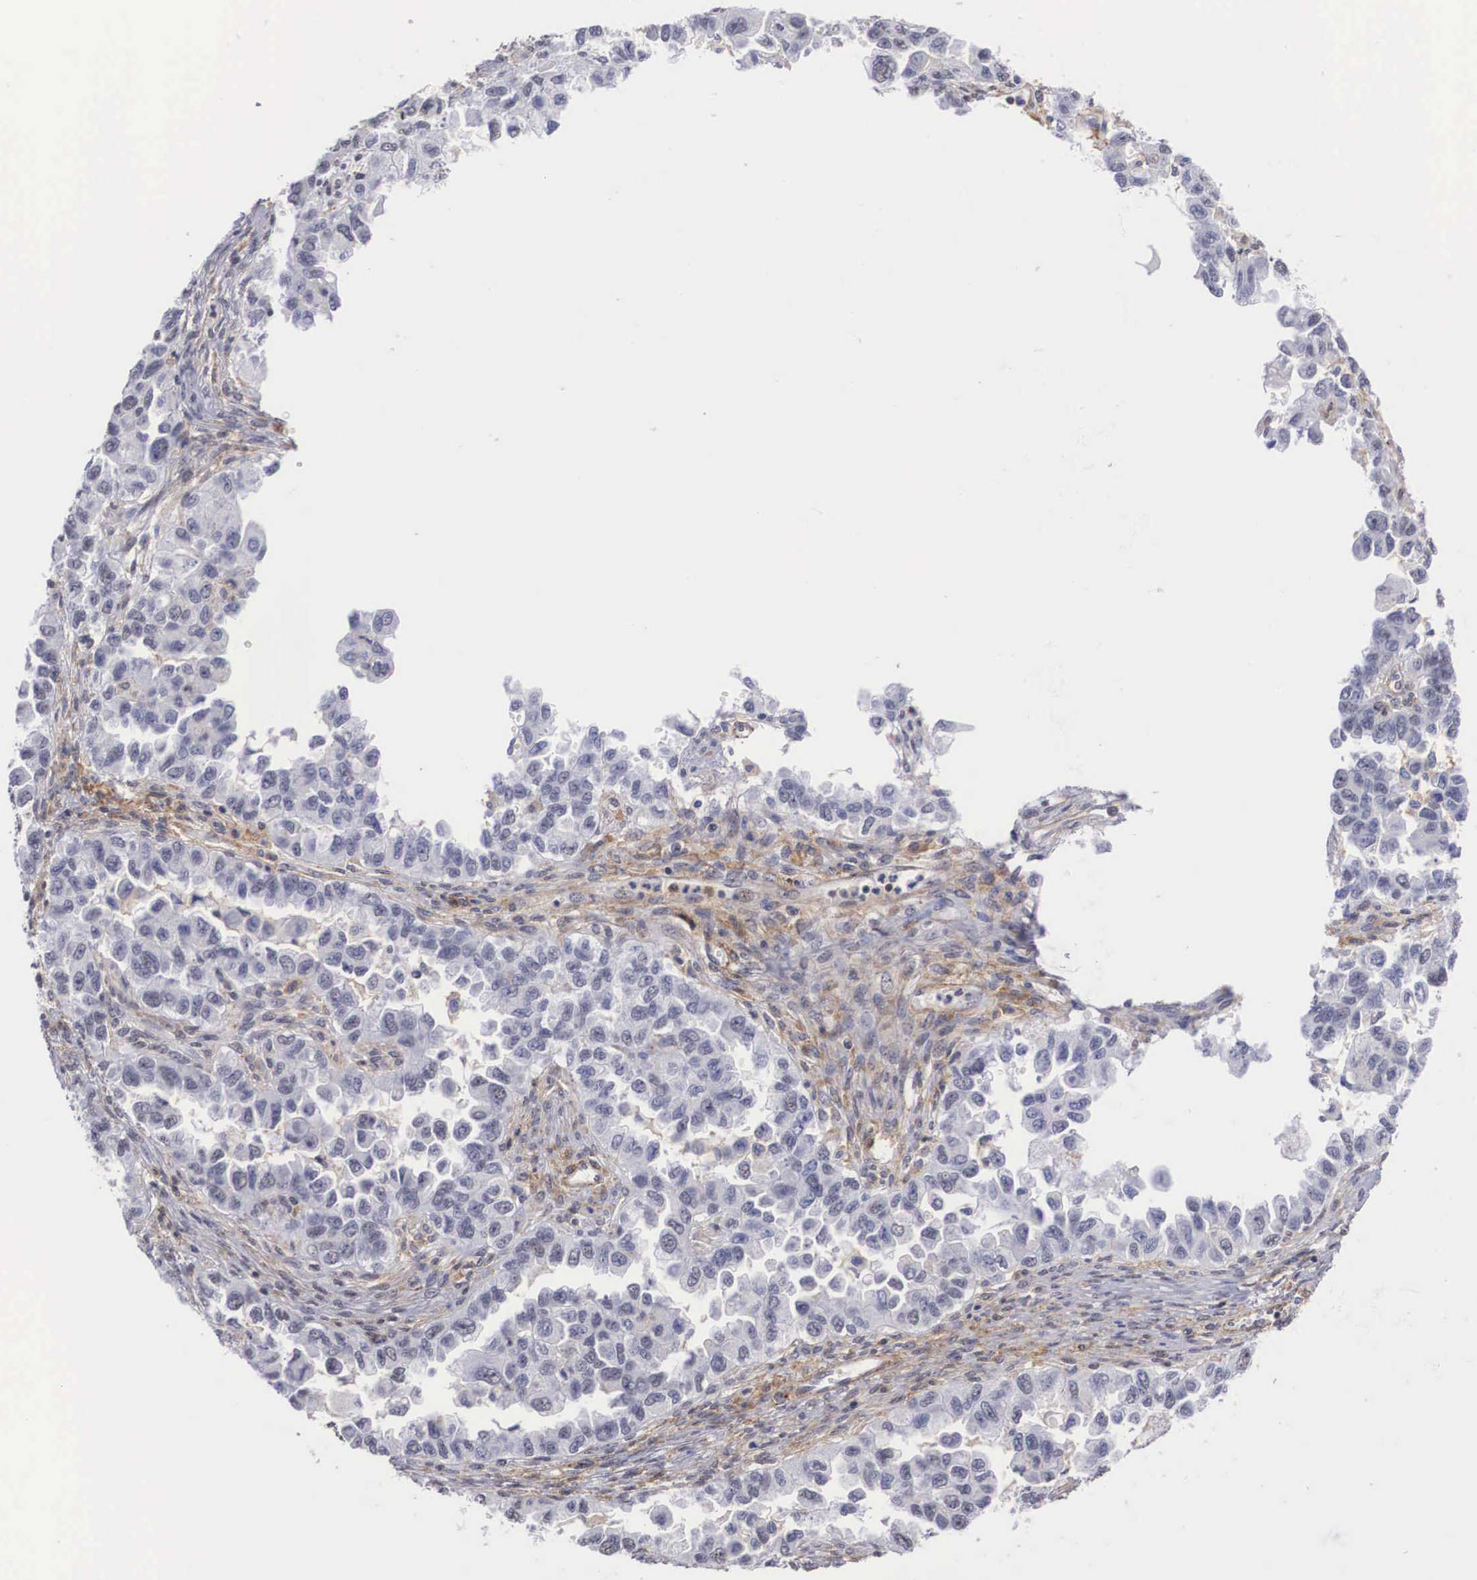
{"staining": {"intensity": "negative", "quantity": "none", "location": "none"}, "tissue": "ovarian cancer", "cell_type": "Tumor cells", "image_type": "cancer", "snomed": [{"axis": "morphology", "description": "Cystadenocarcinoma, serous, NOS"}, {"axis": "topography", "description": "Ovary"}], "caption": "DAB (3,3'-diaminobenzidine) immunohistochemical staining of human ovarian cancer demonstrates no significant staining in tumor cells. The staining was performed using DAB to visualize the protein expression in brown, while the nuclei were stained in blue with hematoxylin (Magnification: 20x).", "gene": "NR4A2", "patient": {"sex": "female", "age": 84}}